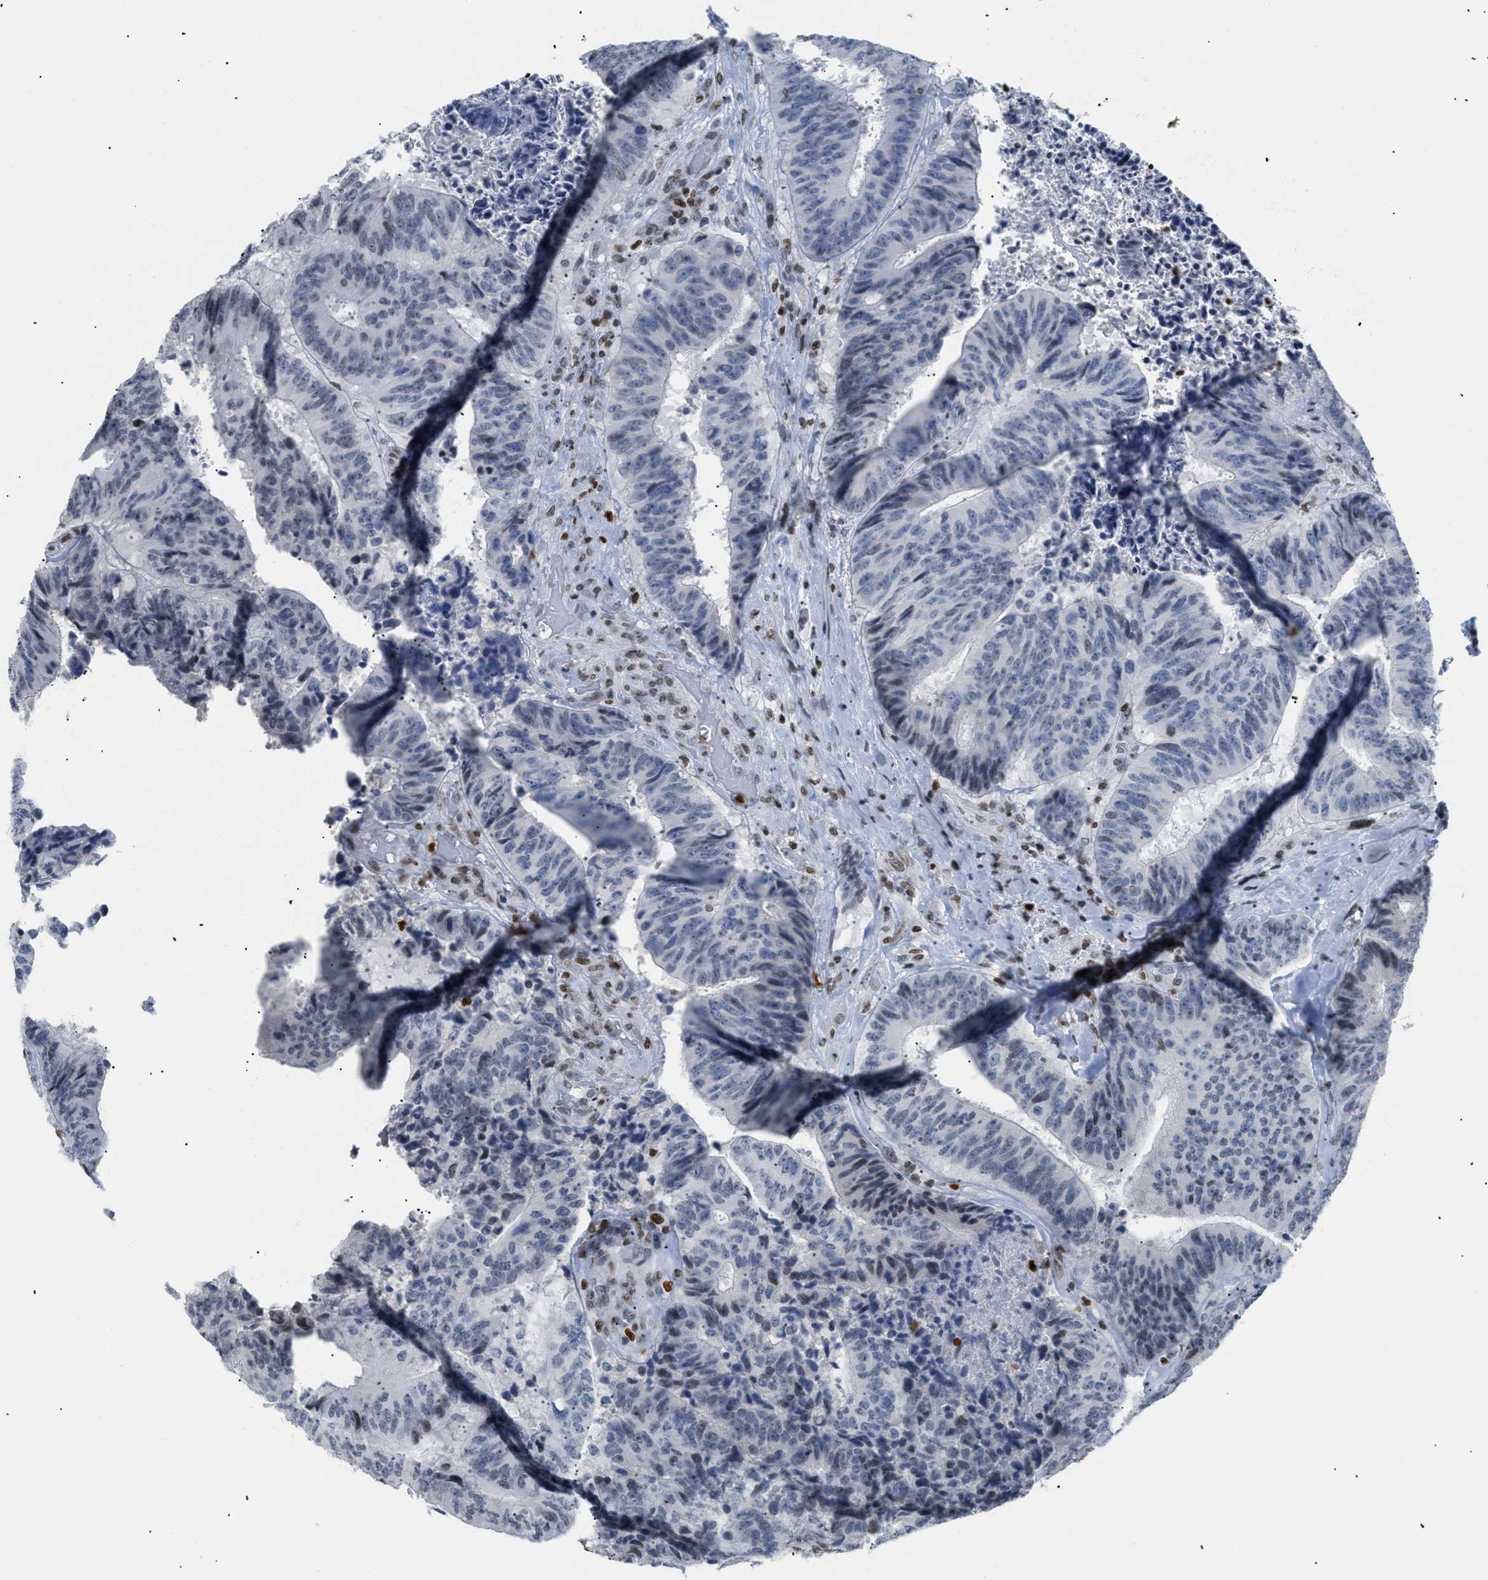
{"staining": {"intensity": "weak", "quantity": "<25%", "location": "nuclear"}, "tissue": "colorectal cancer", "cell_type": "Tumor cells", "image_type": "cancer", "snomed": [{"axis": "morphology", "description": "Adenocarcinoma, NOS"}, {"axis": "topography", "description": "Rectum"}], "caption": "DAB immunohistochemical staining of colorectal cancer (adenocarcinoma) displays no significant expression in tumor cells.", "gene": "HMGN2", "patient": {"sex": "male", "age": 72}}